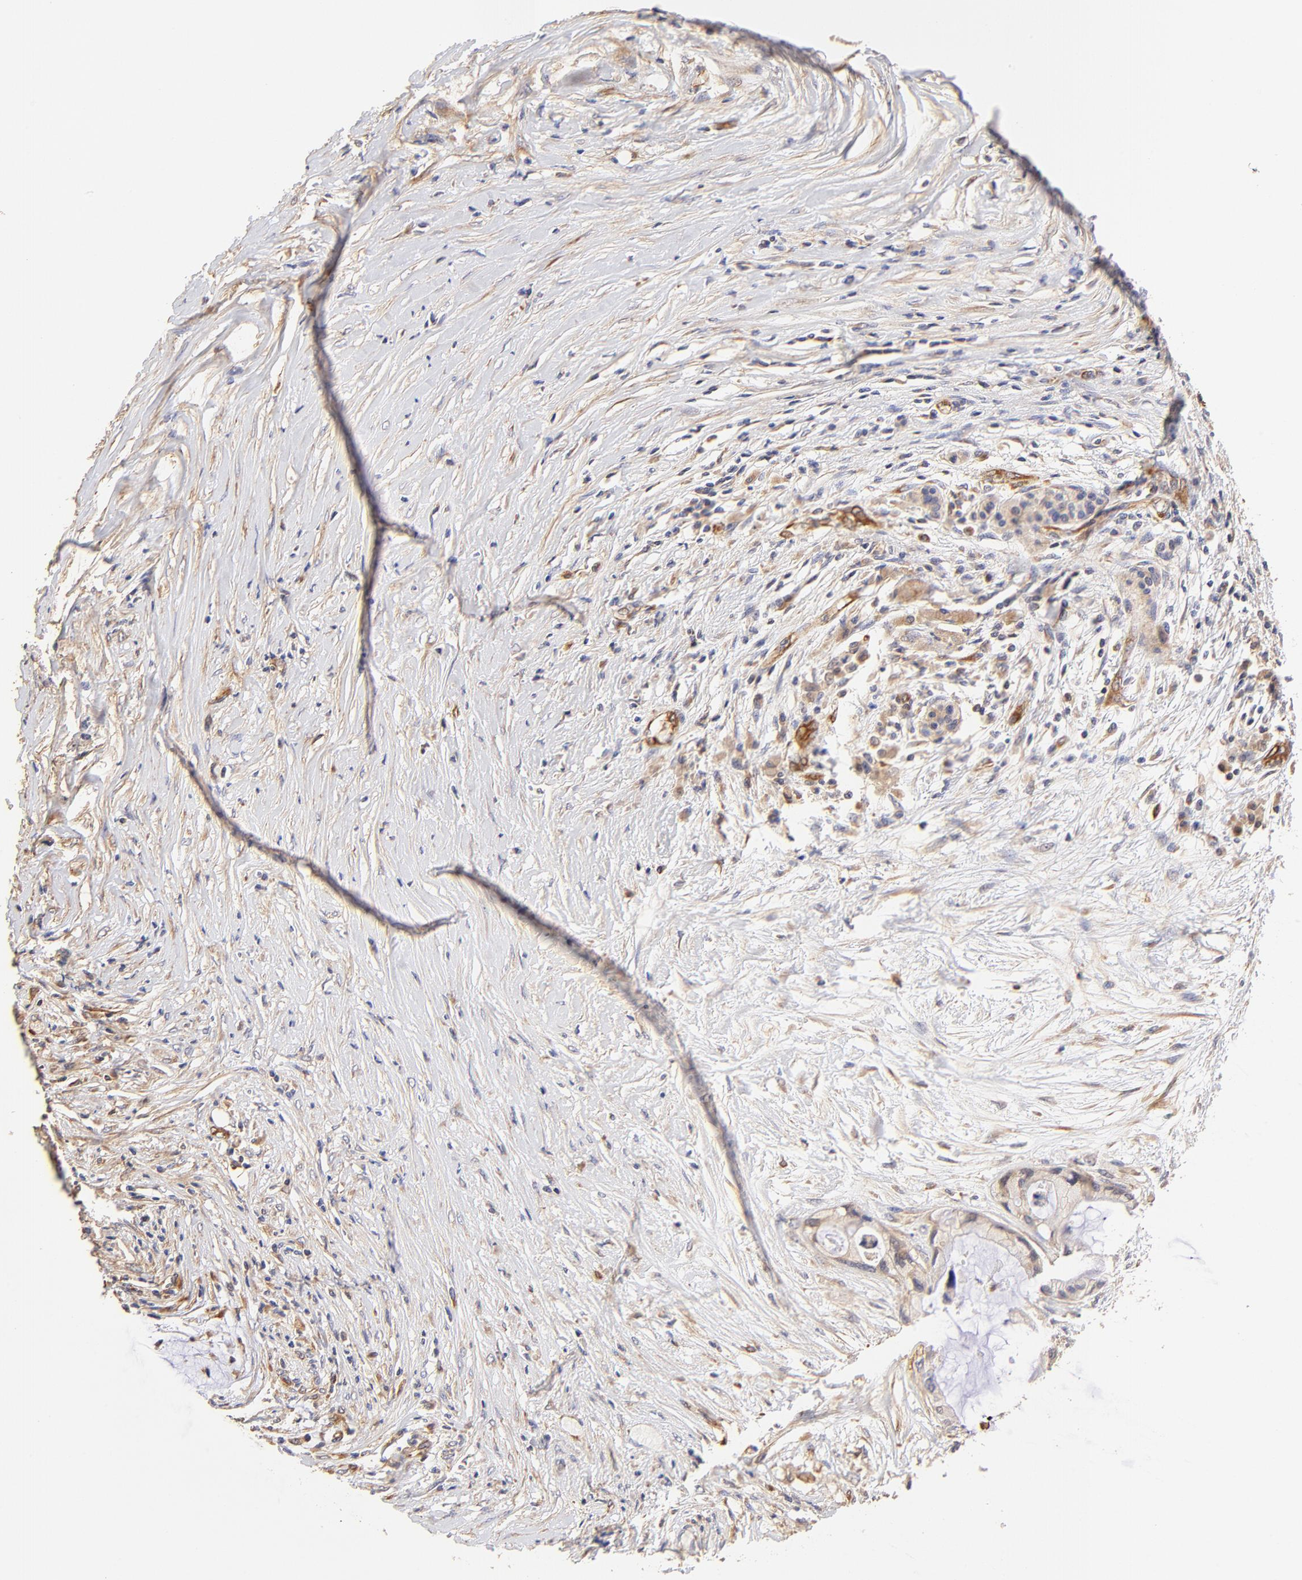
{"staining": {"intensity": "weak", "quantity": ">75%", "location": "cytoplasmic/membranous"}, "tissue": "pancreatic cancer", "cell_type": "Tumor cells", "image_type": "cancer", "snomed": [{"axis": "morphology", "description": "Adenocarcinoma, NOS"}, {"axis": "topography", "description": "Pancreas"}], "caption": "A low amount of weak cytoplasmic/membranous positivity is identified in about >75% of tumor cells in pancreatic cancer (adenocarcinoma) tissue.", "gene": "TNFAIP3", "patient": {"sex": "female", "age": 59}}